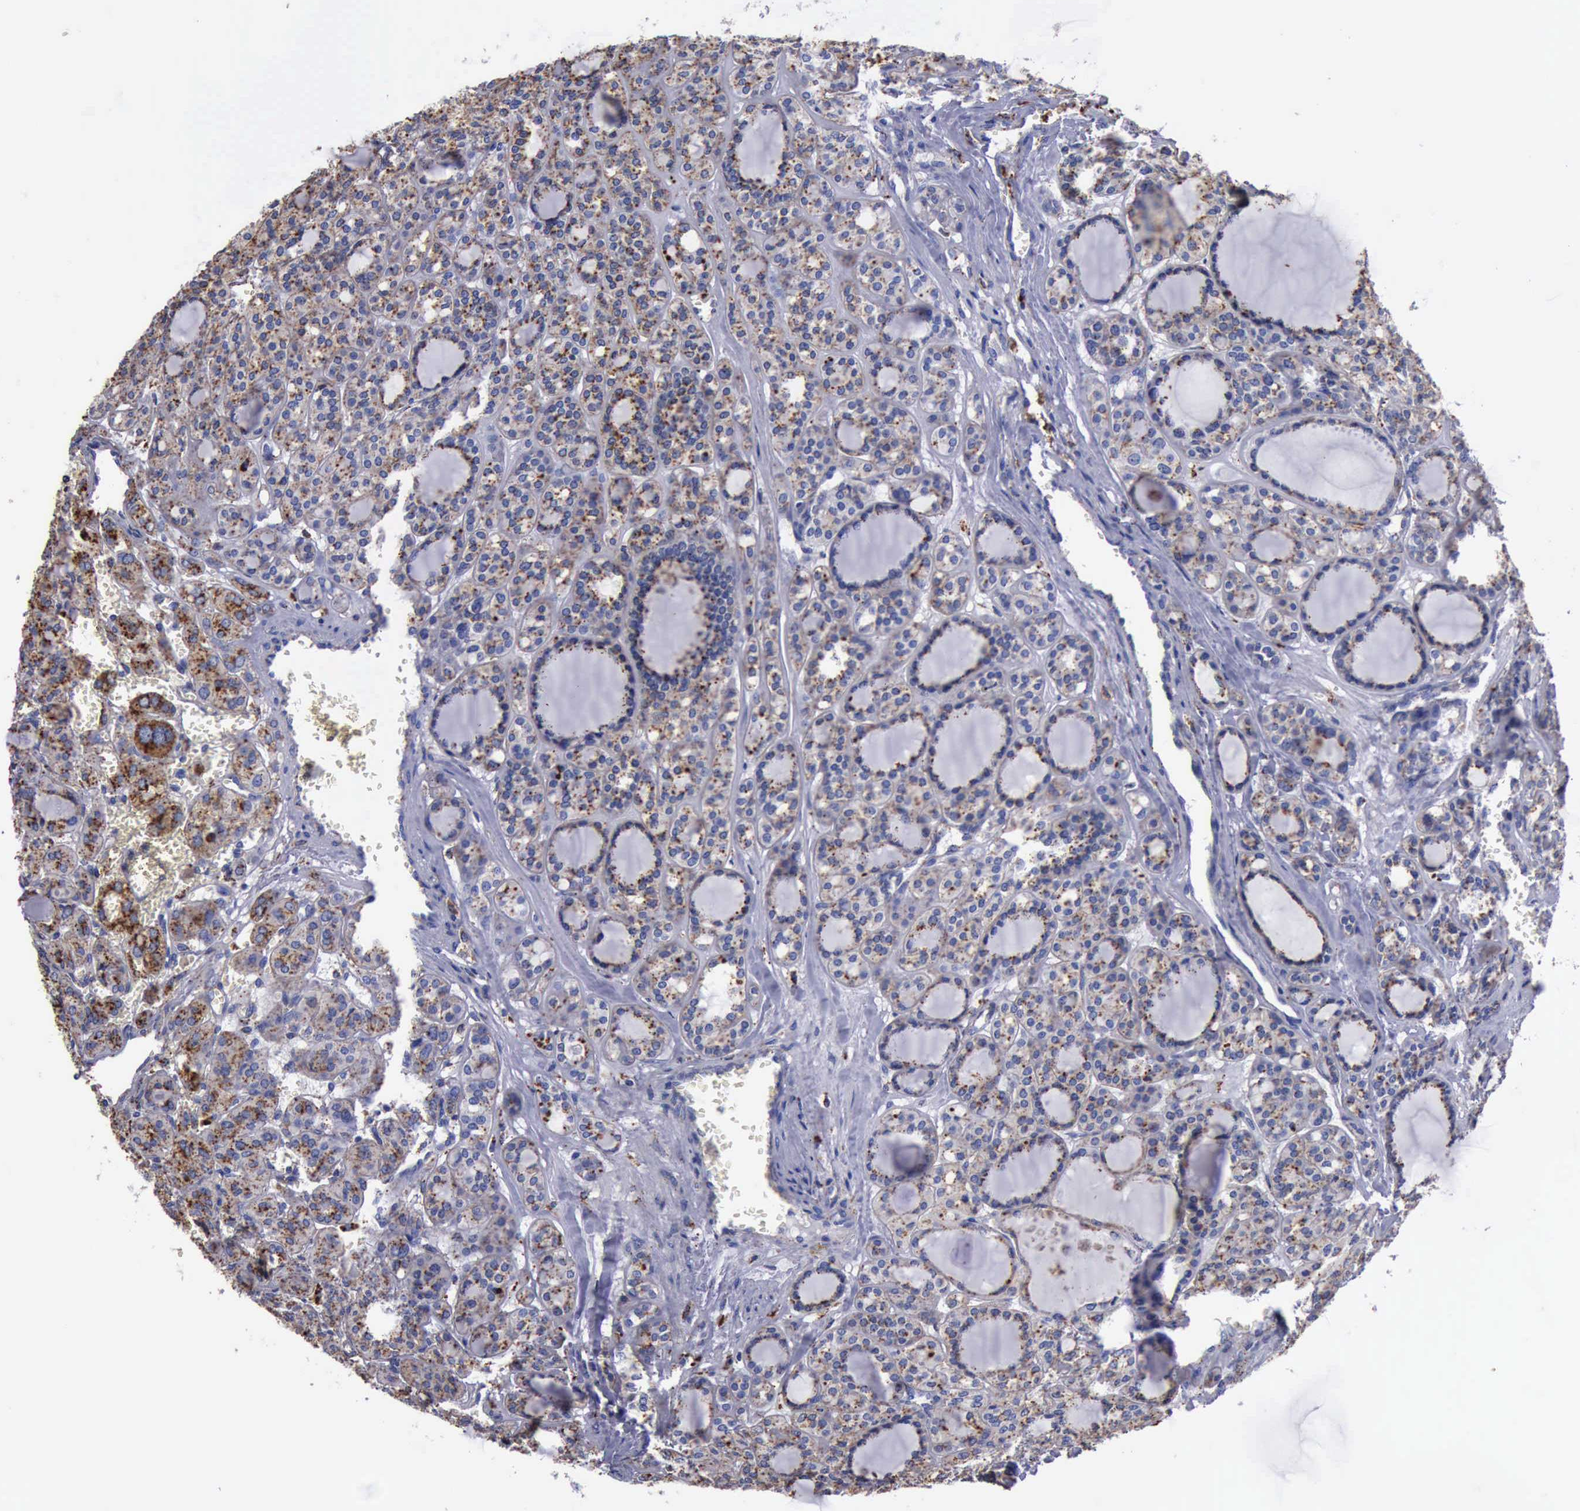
{"staining": {"intensity": "strong", "quantity": ">75%", "location": "cytoplasmic/membranous"}, "tissue": "thyroid cancer", "cell_type": "Tumor cells", "image_type": "cancer", "snomed": [{"axis": "morphology", "description": "Follicular adenoma carcinoma, NOS"}, {"axis": "topography", "description": "Thyroid gland"}], "caption": "The immunohistochemical stain highlights strong cytoplasmic/membranous positivity in tumor cells of follicular adenoma carcinoma (thyroid) tissue.", "gene": "CTSD", "patient": {"sex": "female", "age": 71}}